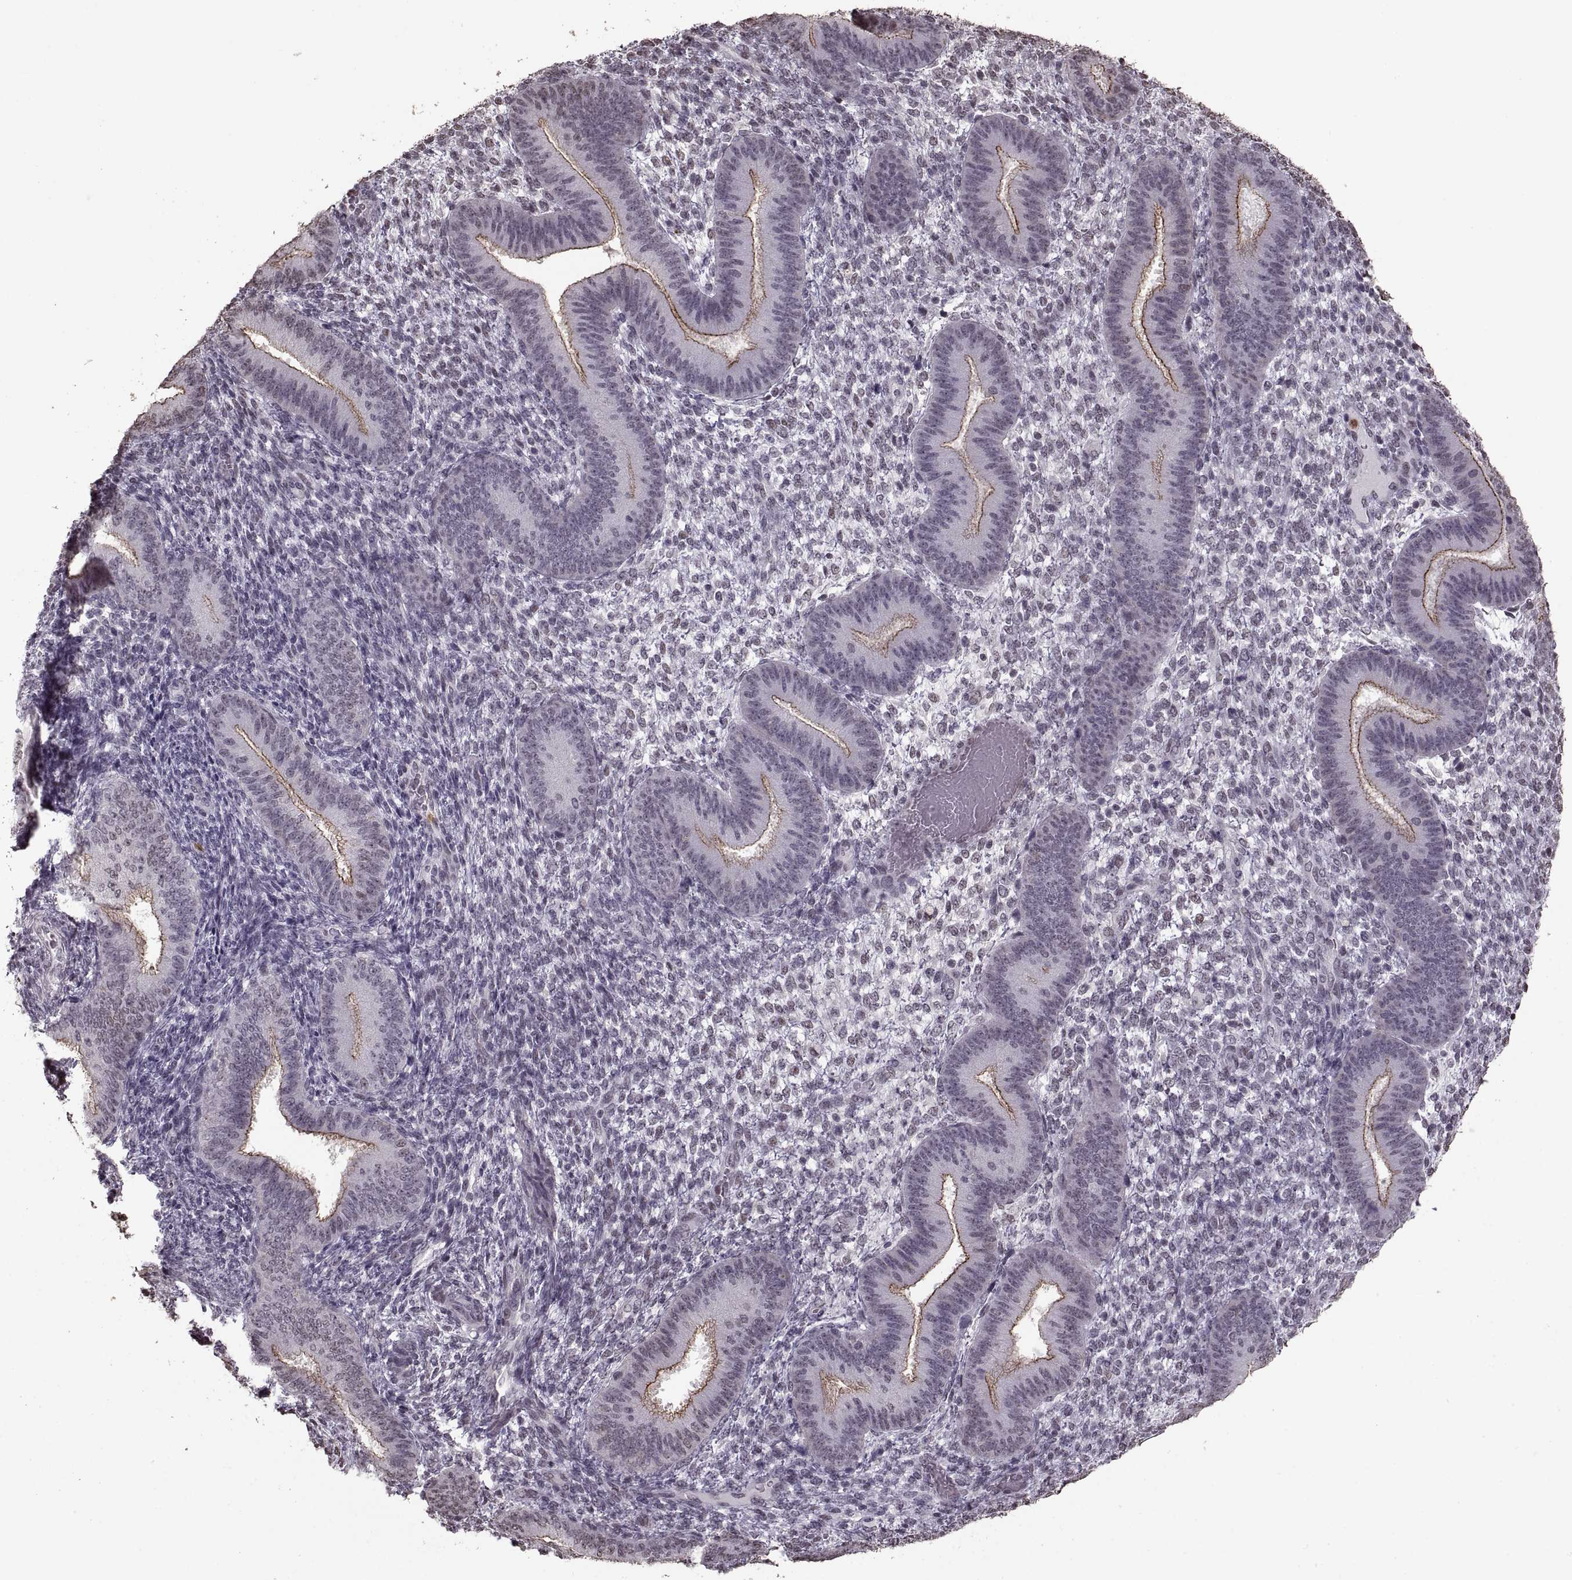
{"staining": {"intensity": "negative", "quantity": "none", "location": "none"}, "tissue": "endometrium", "cell_type": "Cells in endometrial stroma", "image_type": "normal", "snomed": [{"axis": "morphology", "description": "Normal tissue, NOS"}, {"axis": "topography", "description": "Endometrium"}], "caption": "Protein analysis of normal endometrium reveals no significant staining in cells in endometrial stroma. The staining was performed using DAB (3,3'-diaminobenzidine) to visualize the protein expression in brown, while the nuclei were stained in blue with hematoxylin (Magnification: 20x).", "gene": "PALS1", "patient": {"sex": "female", "age": 39}}